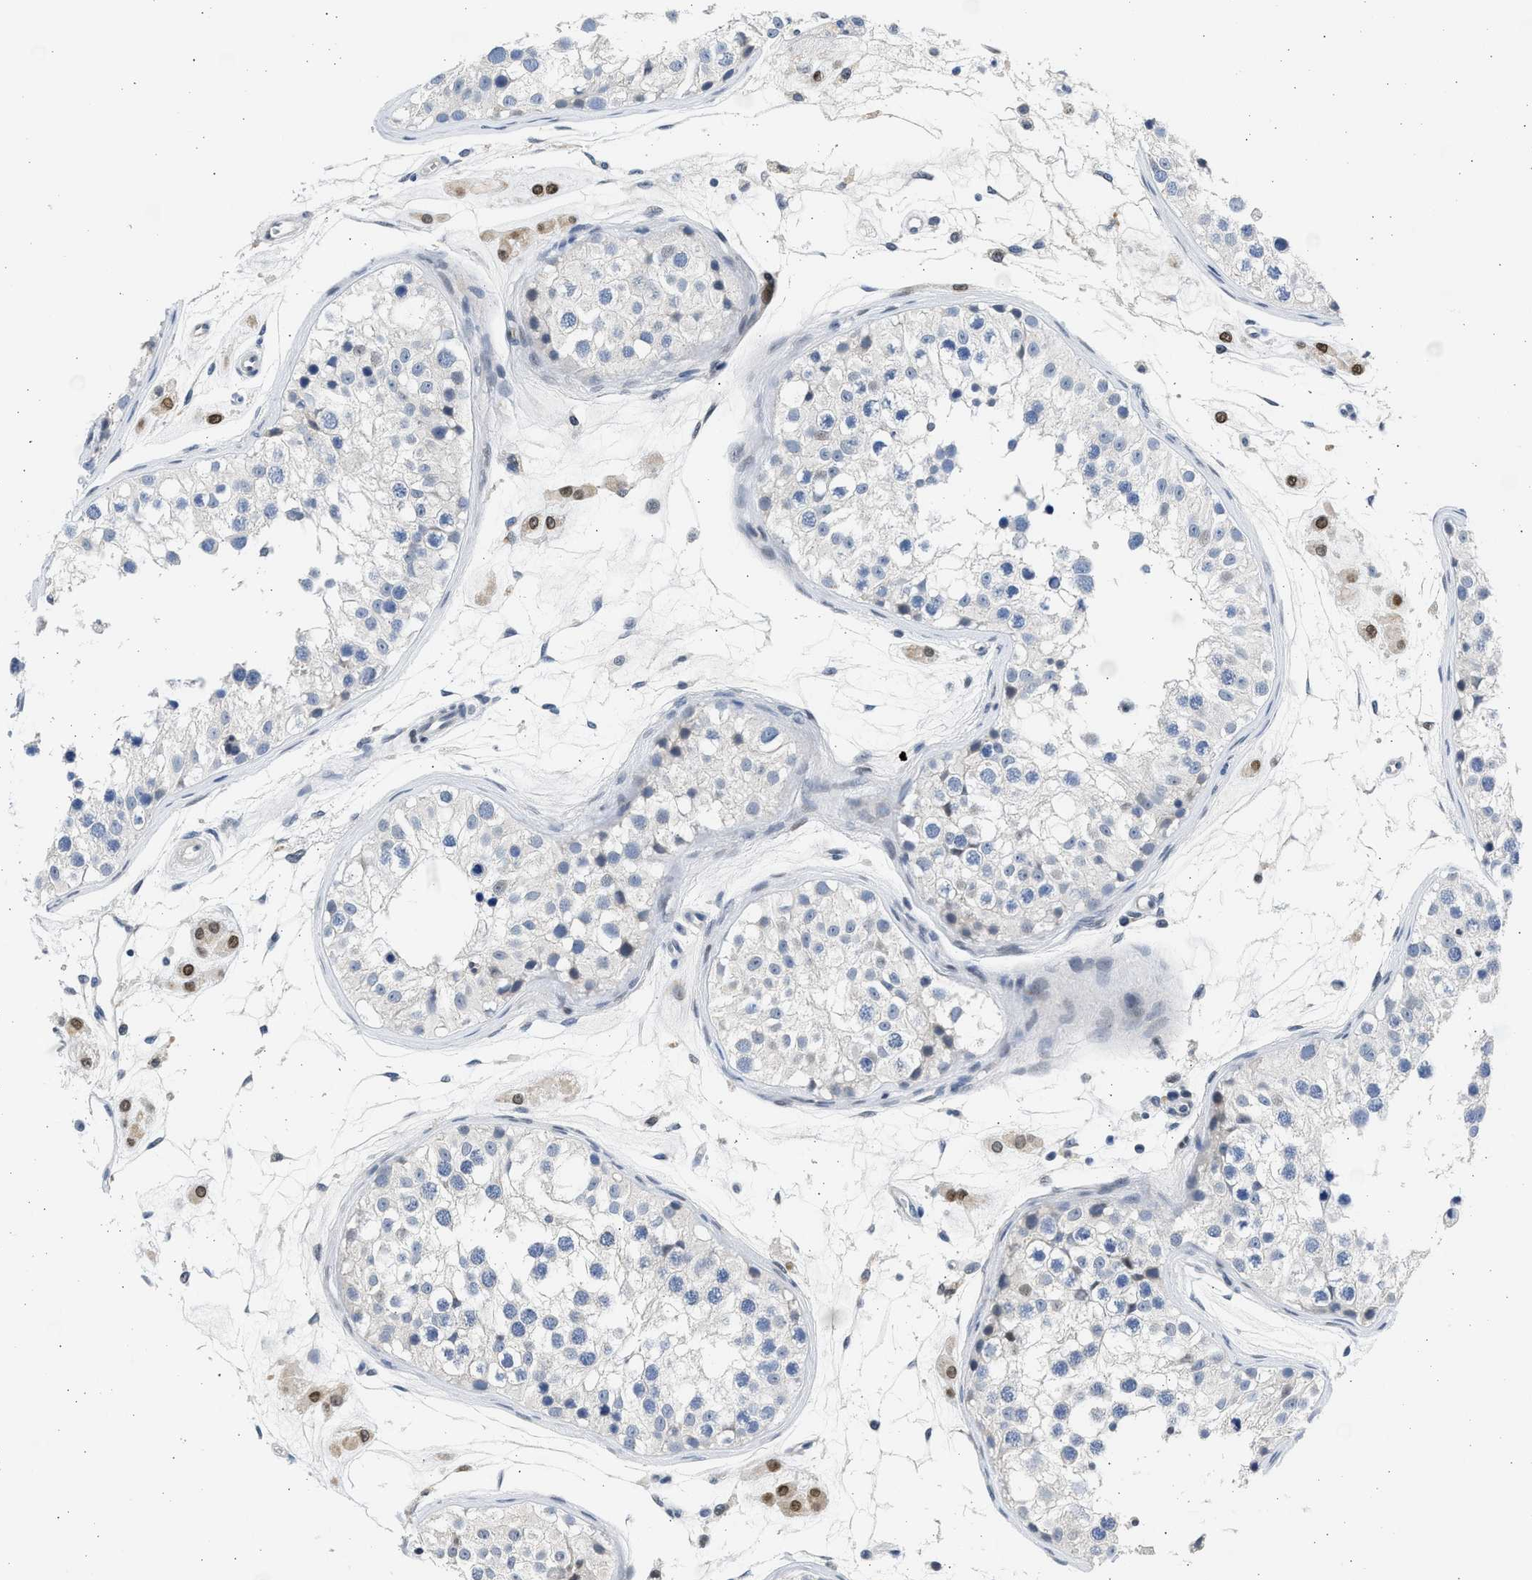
{"staining": {"intensity": "negative", "quantity": "none", "location": "none"}, "tissue": "testis", "cell_type": "Cells in seminiferous ducts", "image_type": "normal", "snomed": [{"axis": "morphology", "description": "Normal tissue, NOS"}, {"axis": "morphology", "description": "Adenocarcinoma, metastatic, NOS"}, {"axis": "topography", "description": "Testis"}], "caption": "A micrograph of testis stained for a protein demonstrates no brown staining in cells in seminiferous ducts. Nuclei are stained in blue.", "gene": "HMGN3", "patient": {"sex": "male", "age": 26}}